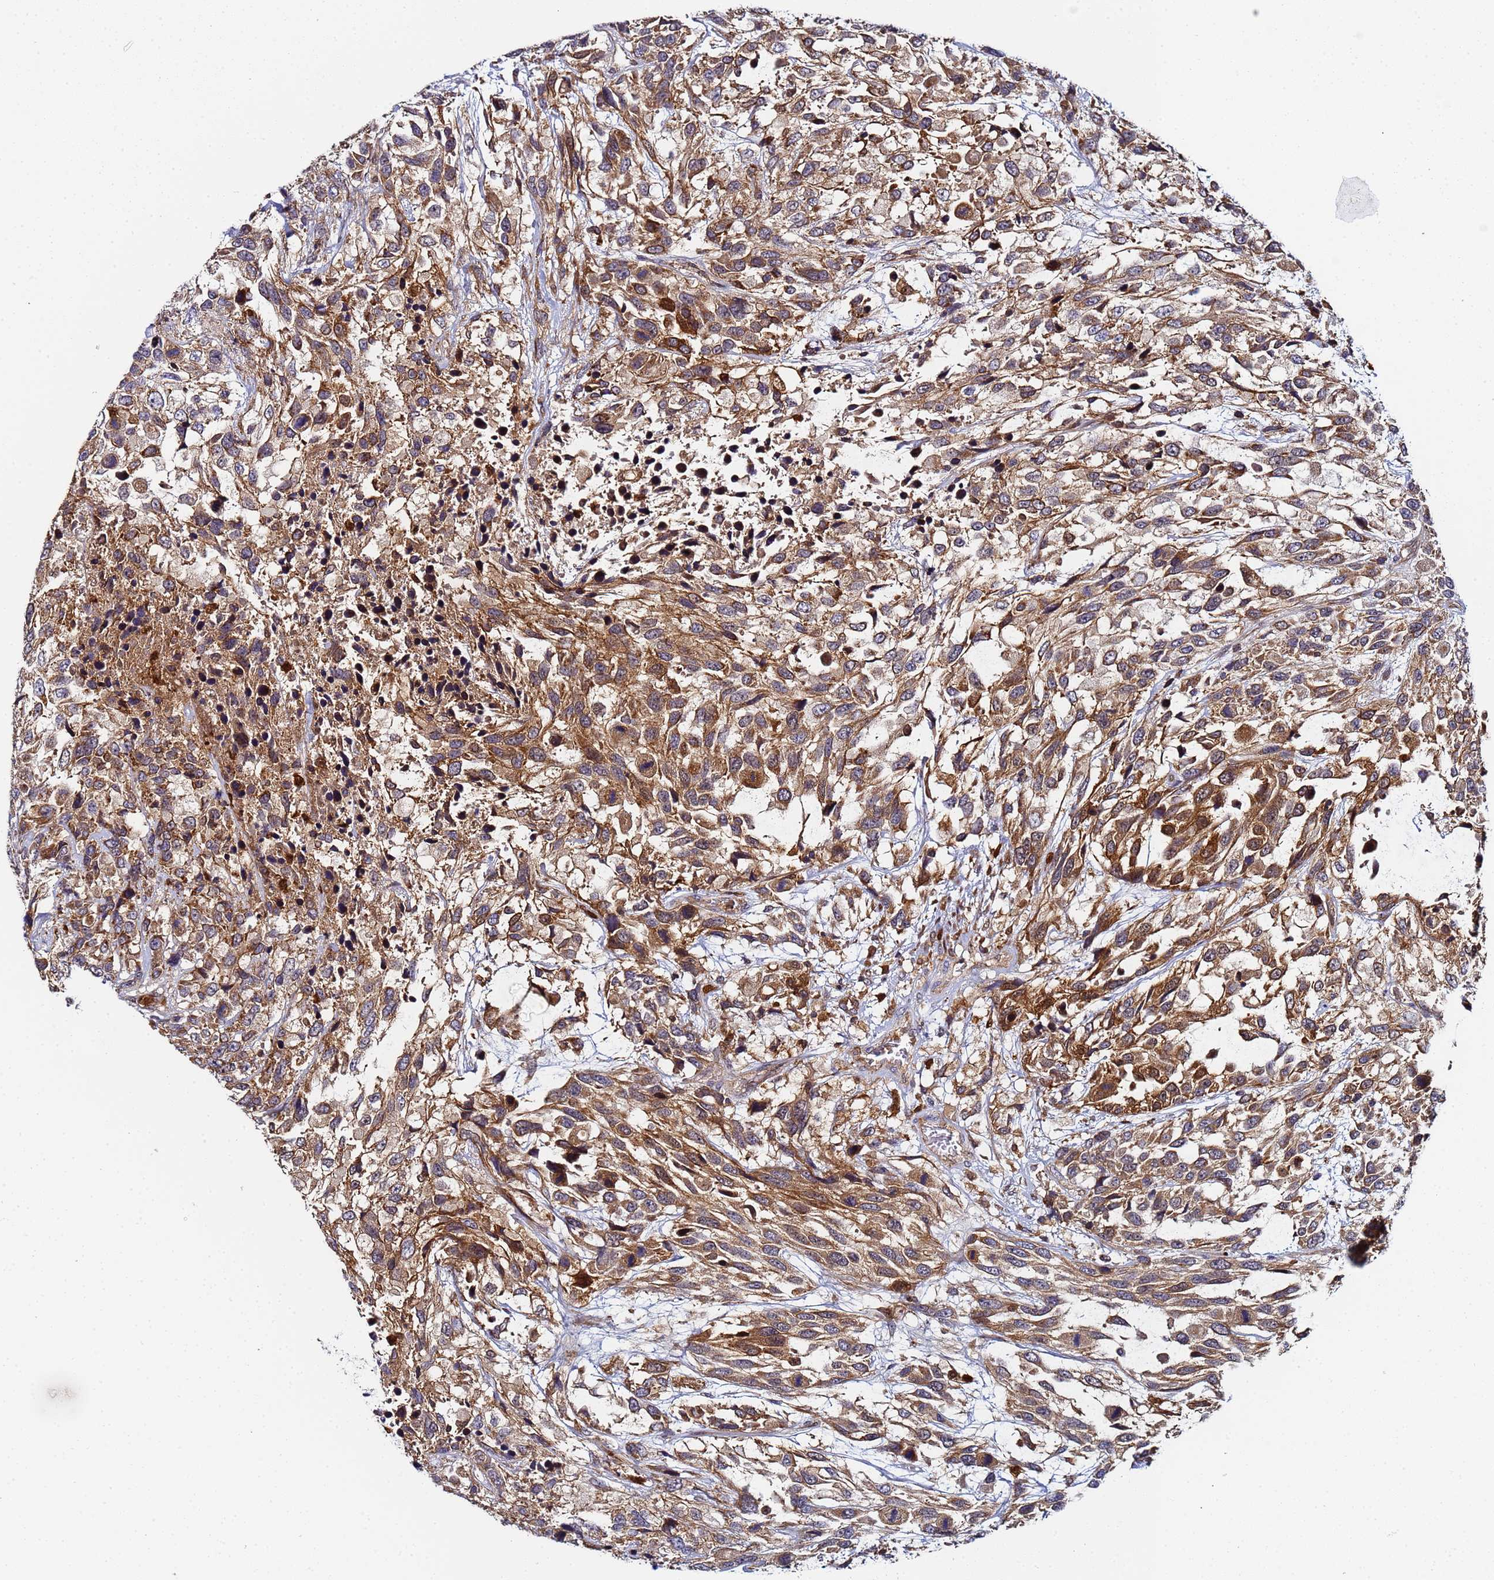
{"staining": {"intensity": "moderate", "quantity": ">75%", "location": "cytoplasmic/membranous"}, "tissue": "urothelial cancer", "cell_type": "Tumor cells", "image_type": "cancer", "snomed": [{"axis": "morphology", "description": "Urothelial carcinoma, High grade"}, {"axis": "topography", "description": "Urinary bladder"}], "caption": "Human urothelial carcinoma (high-grade) stained for a protein (brown) displays moderate cytoplasmic/membranous positive staining in approximately >75% of tumor cells.", "gene": "CCDC127", "patient": {"sex": "female", "age": 70}}